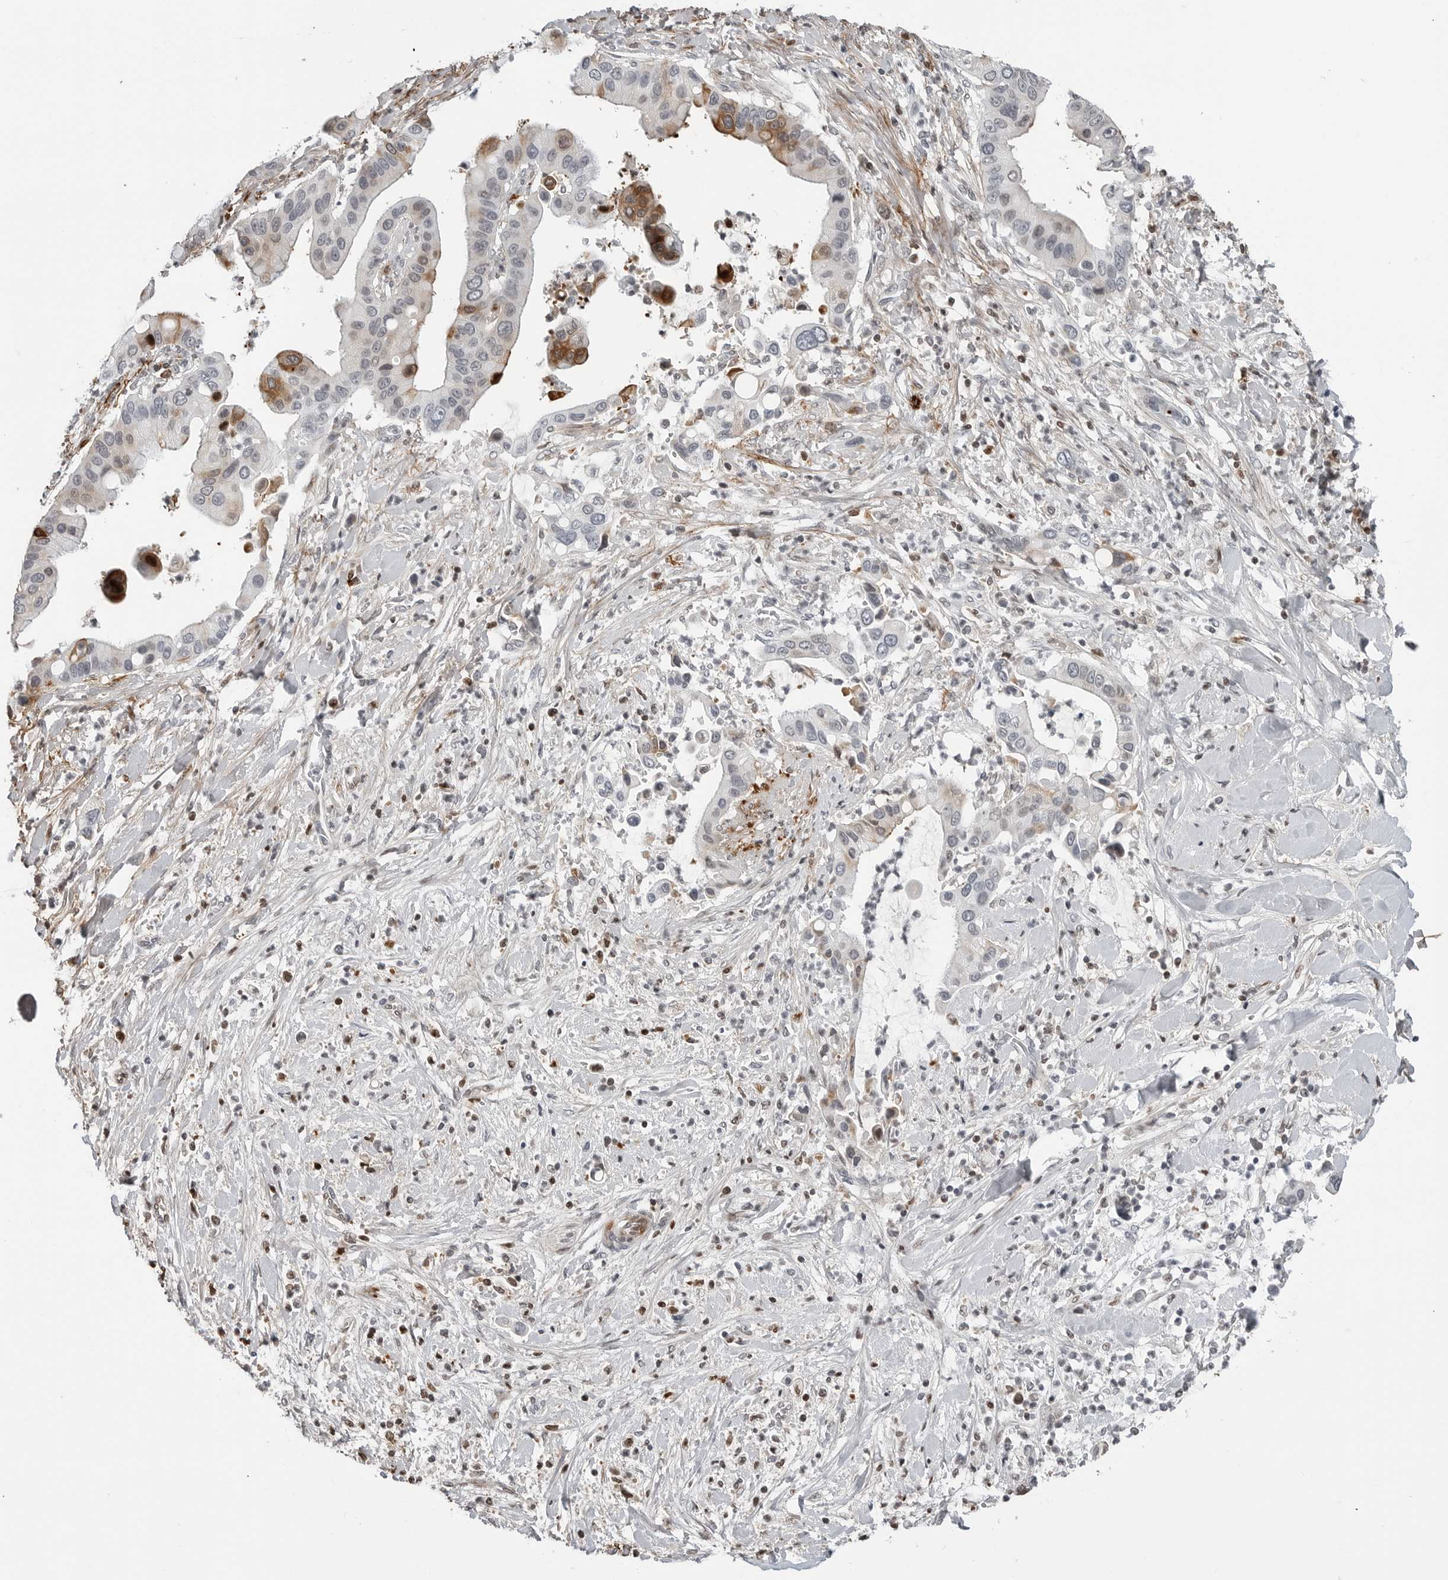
{"staining": {"intensity": "moderate", "quantity": "<25%", "location": "cytoplasmic/membranous"}, "tissue": "liver cancer", "cell_type": "Tumor cells", "image_type": "cancer", "snomed": [{"axis": "morphology", "description": "Cholangiocarcinoma"}, {"axis": "topography", "description": "Liver"}], "caption": "High-magnification brightfield microscopy of liver cholangiocarcinoma stained with DAB (brown) and counterstained with hematoxylin (blue). tumor cells exhibit moderate cytoplasmic/membranous positivity is appreciated in about<25% of cells.", "gene": "CXCR5", "patient": {"sex": "female", "age": 54}}